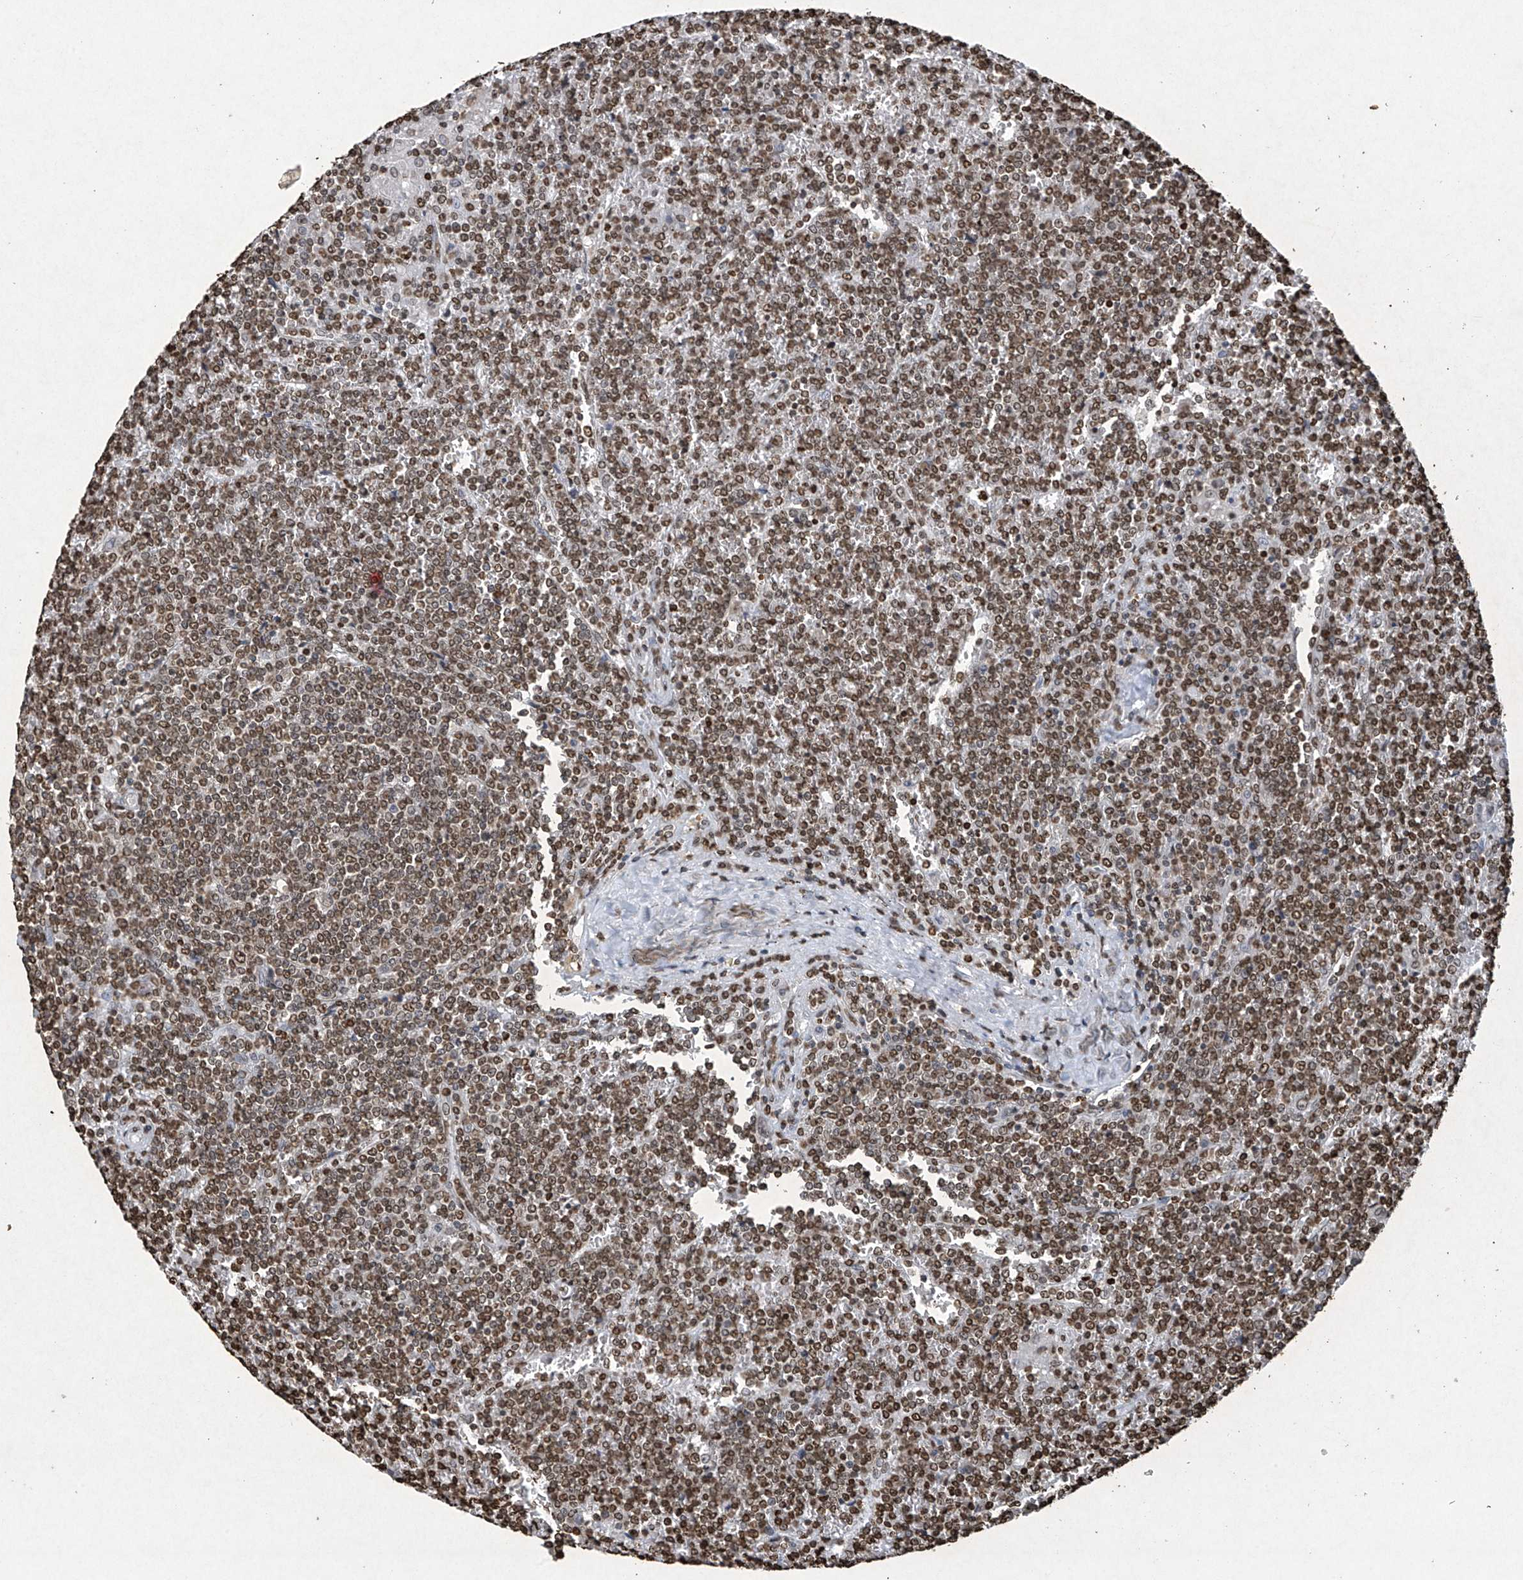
{"staining": {"intensity": "moderate", "quantity": ">75%", "location": "nuclear"}, "tissue": "lymphoma", "cell_type": "Tumor cells", "image_type": "cancer", "snomed": [{"axis": "morphology", "description": "Malignant lymphoma, non-Hodgkin's type, Low grade"}, {"axis": "topography", "description": "Spleen"}], "caption": "A brown stain highlights moderate nuclear expression of a protein in human malignant lymphoma, non-Hodgkin's type (low-grade) tumor cells.", "gene": "H3-3A", "patient": {"sex": "female", "age": 19}}